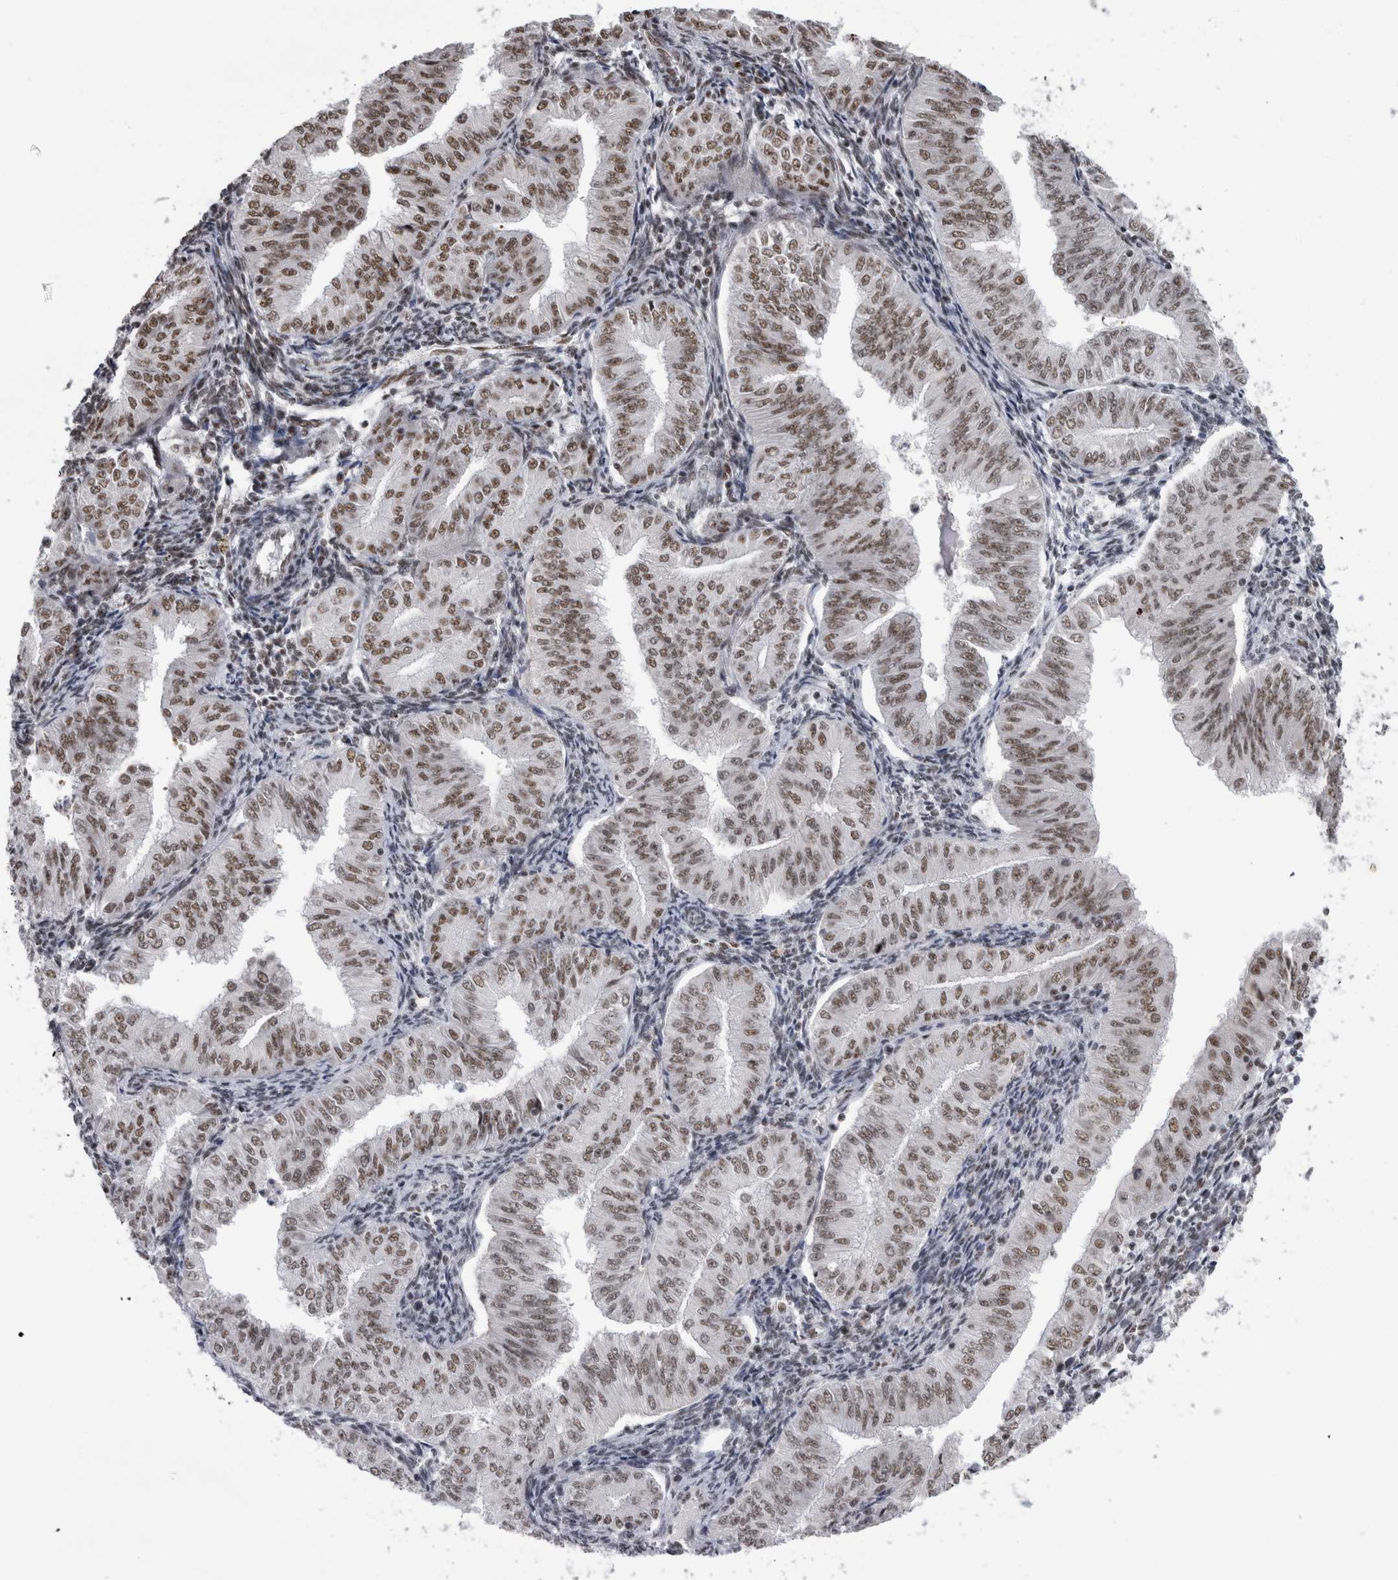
{"staining": {"intensity": "moderate", "quantity": ">75%", "location": "nuclear"}, "tissue": "endometrial cancer", "cell_type": "Tumor cells", "image_type": "cancer", "snomed": [{"axis": "morphology", "description": "Normal tissue, NOS"}, {"axis": "morphology", "description": "Adenocarcinoma, NOS"}, {"axis": "topography", "description": "Endometrium"}], "caption": "This is an image of immunohistochemistry staining of endometrial adenocarcinoma, which shows moderate staining in the nuclear of tumor cells.", "gene": "CDK11A", "patient": {"sex": "female", "age": 53}}